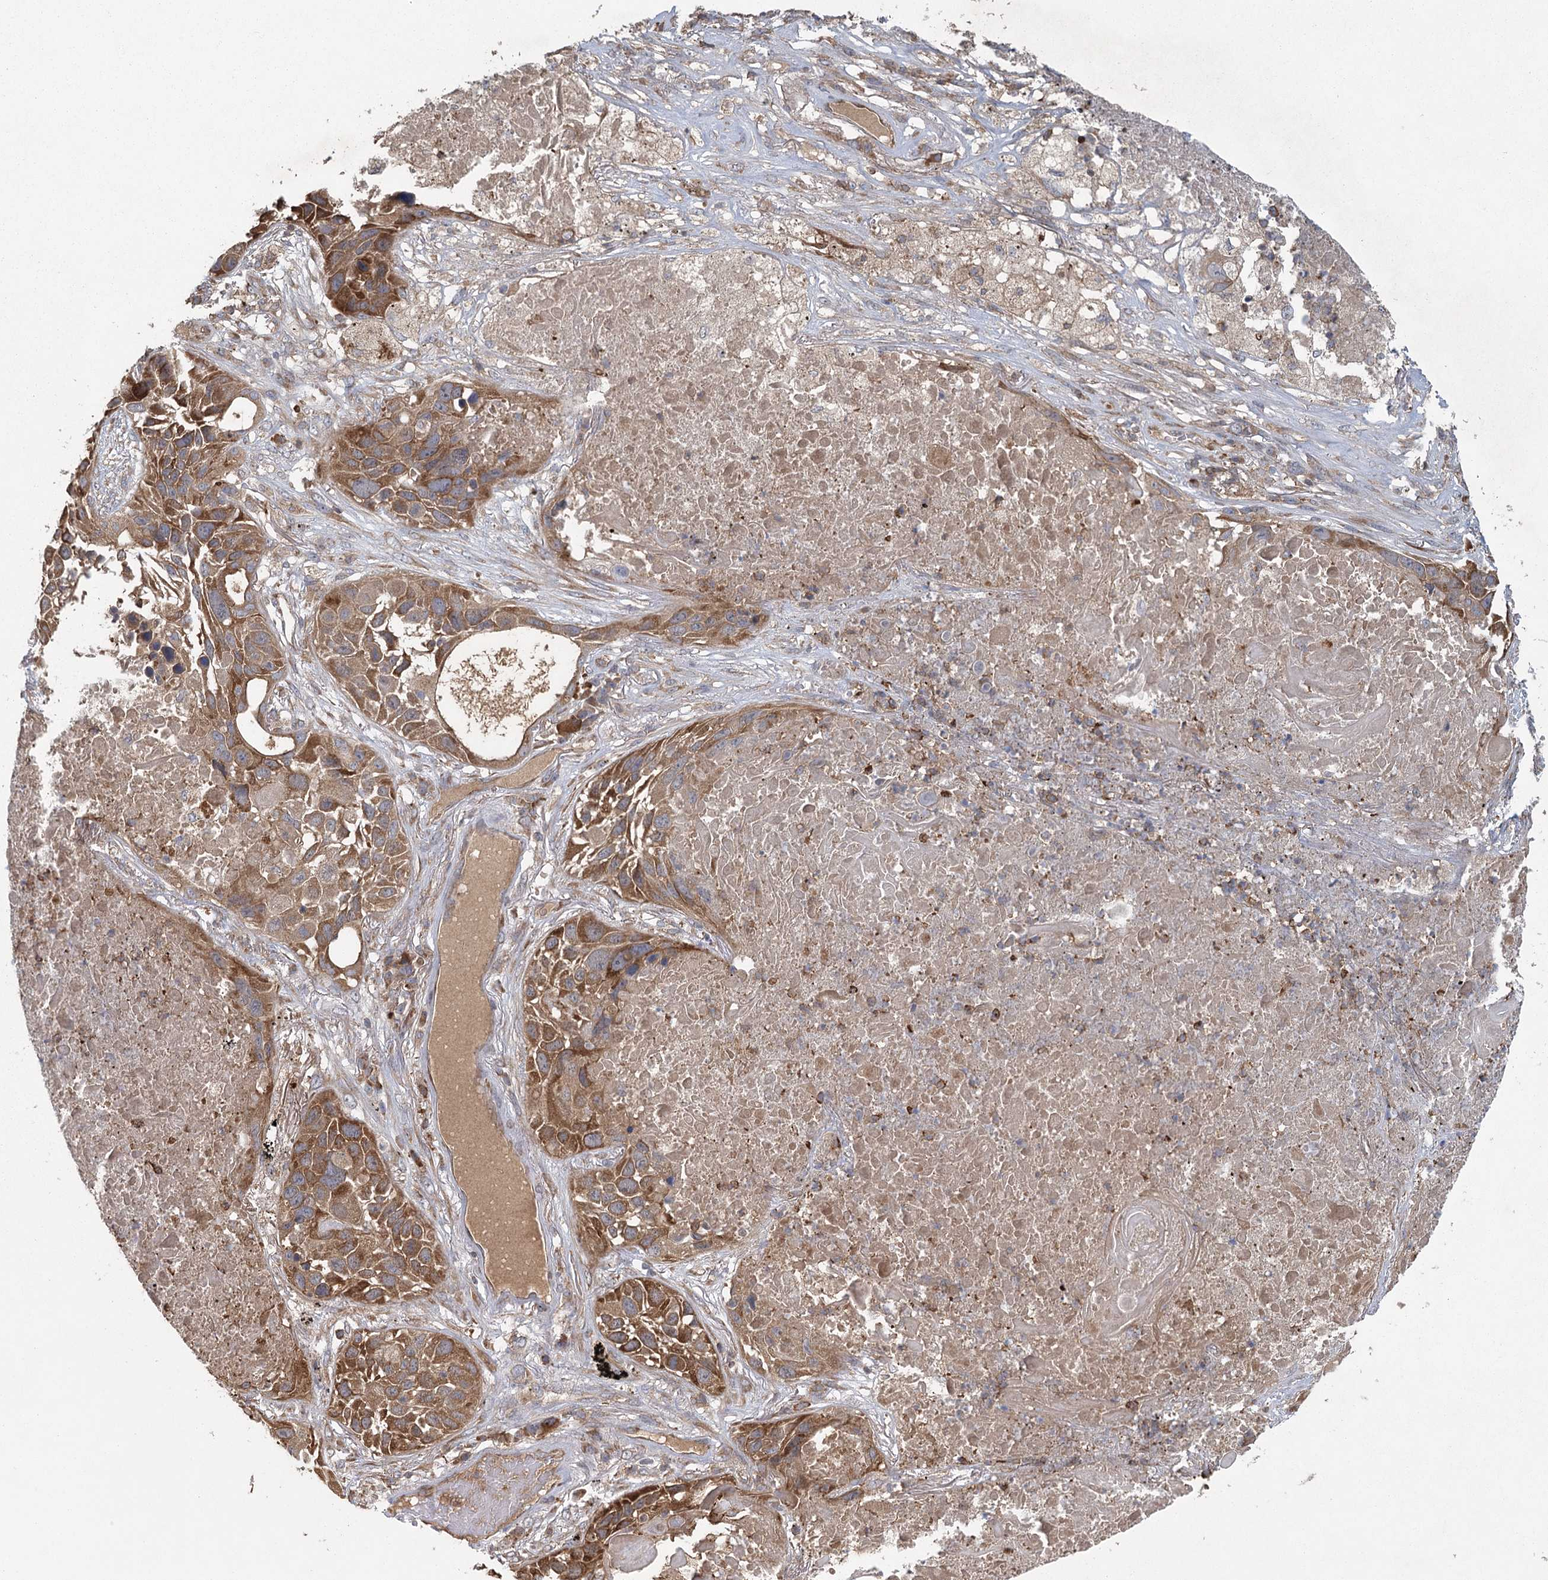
{"staining": {"intensity": "moderate", "quantity": ">75%", "location": "cytoplasmic/membranous"}, "tissue": "lung cancer", "cell_type": "Tumor cells", "image_type": "cancer", "snomed": [{"axis": "morphology", "description": "Squamous cell carcinoma, NOS"}, {"axis": "topography", "description": "Lung"}], "caption": "Immunohistochemical staining of human lung squamous cell carcinoma displays medium levels of moderate cytoplasmic/membranous staining in about >75% of tumor cells. The staining was performed using DAB to visualize the protein expression in brown, while the nuclei were stained in blue with hematoxylin (Magnification: 20x).", "gene": "PLEKHA7", "patient": {"sex": "male", "age": 57}}